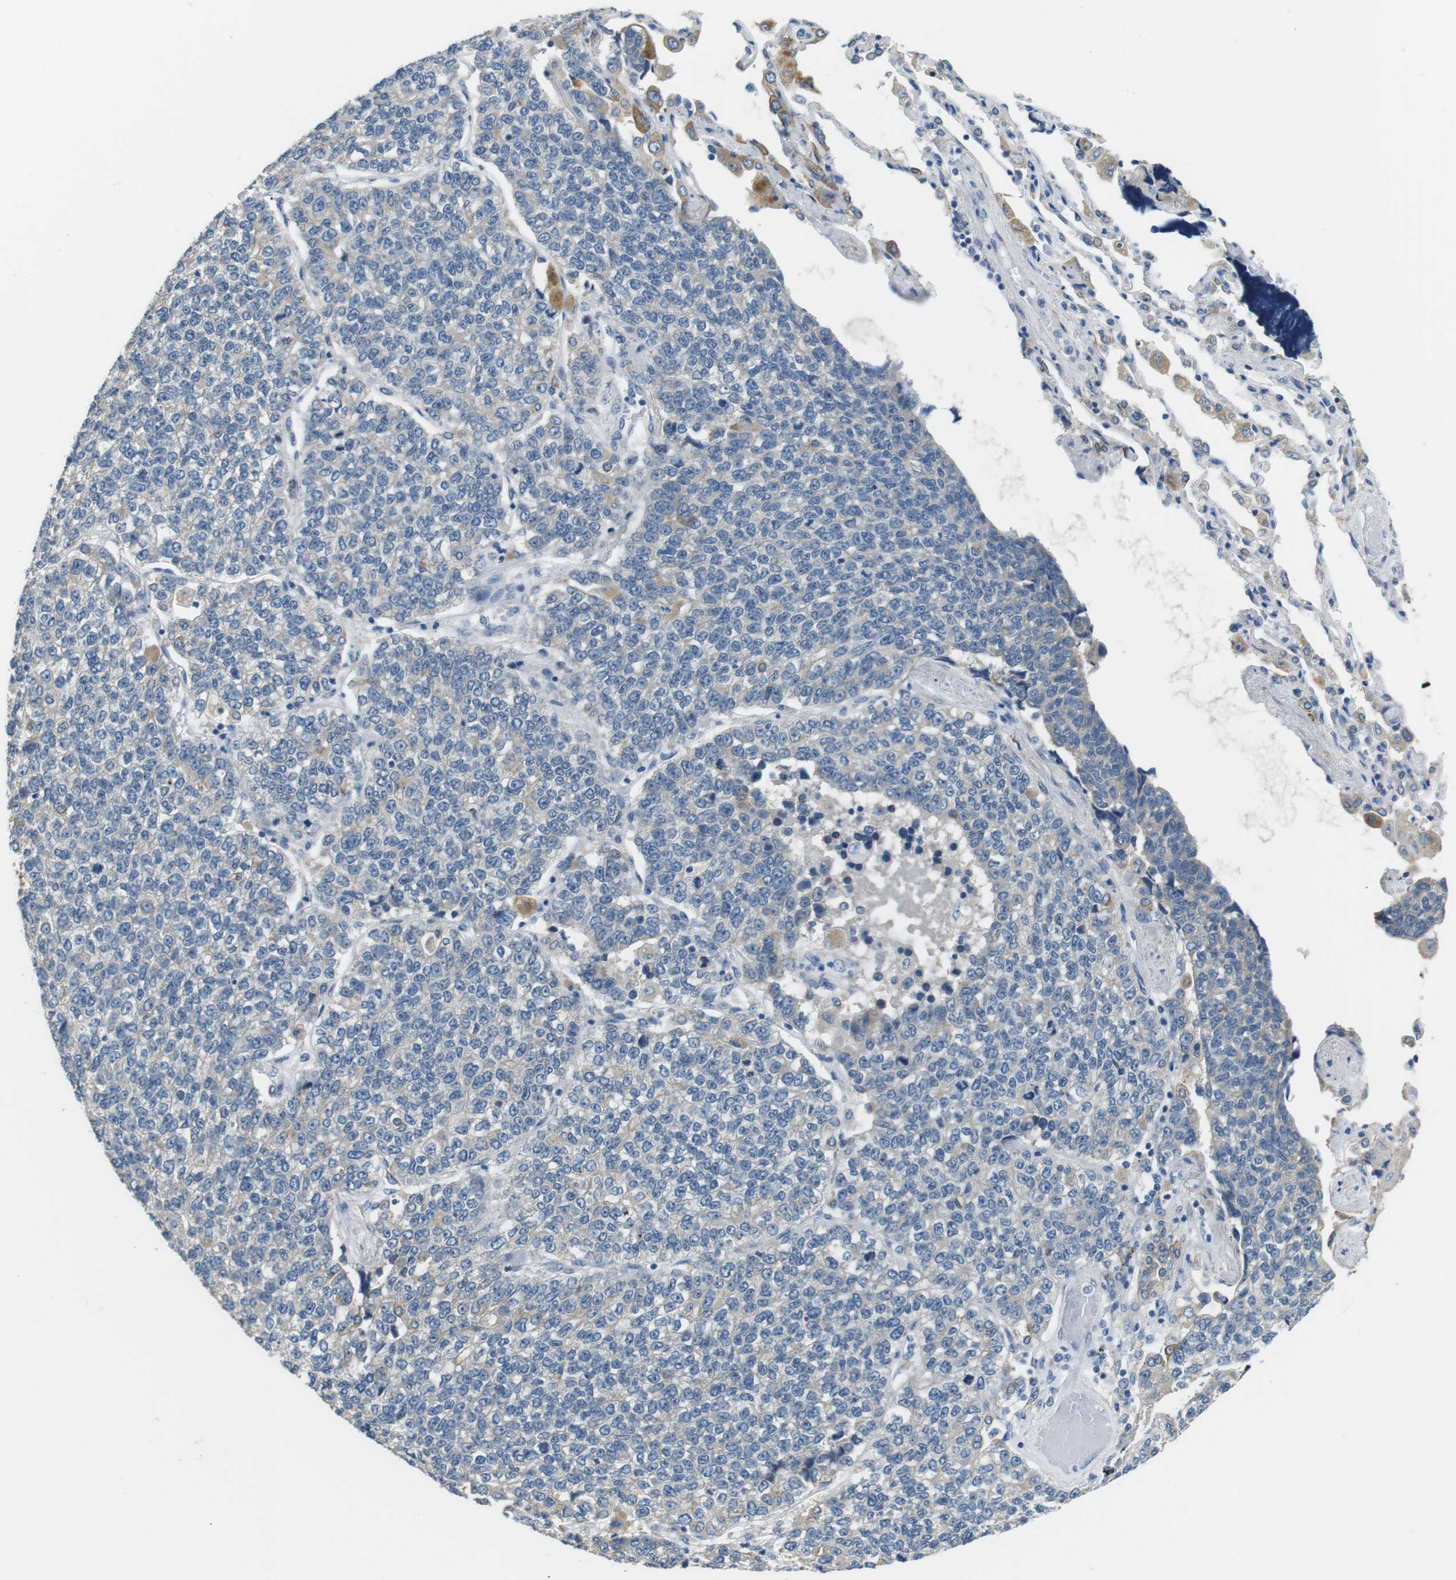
{"staining": {"intensity": "negative", "quantity": "none", "location": "none"}, "tissue": "lung cancer", "cell_type": "Tumor cells", "image_type": "cancer", "snomed": [{"axis": "morphology", "description": "Adenocarcinoma, NOS"}, {"axis": "topography", "description": "Lung"}], "caption": "The photomicrograph displays no significant staining in tumor cells of lung adenocarcinoma. (DAB IHC, high magnification).", "gene": "UNC5CL", "patient": {"sex": "male", "age": 49}}